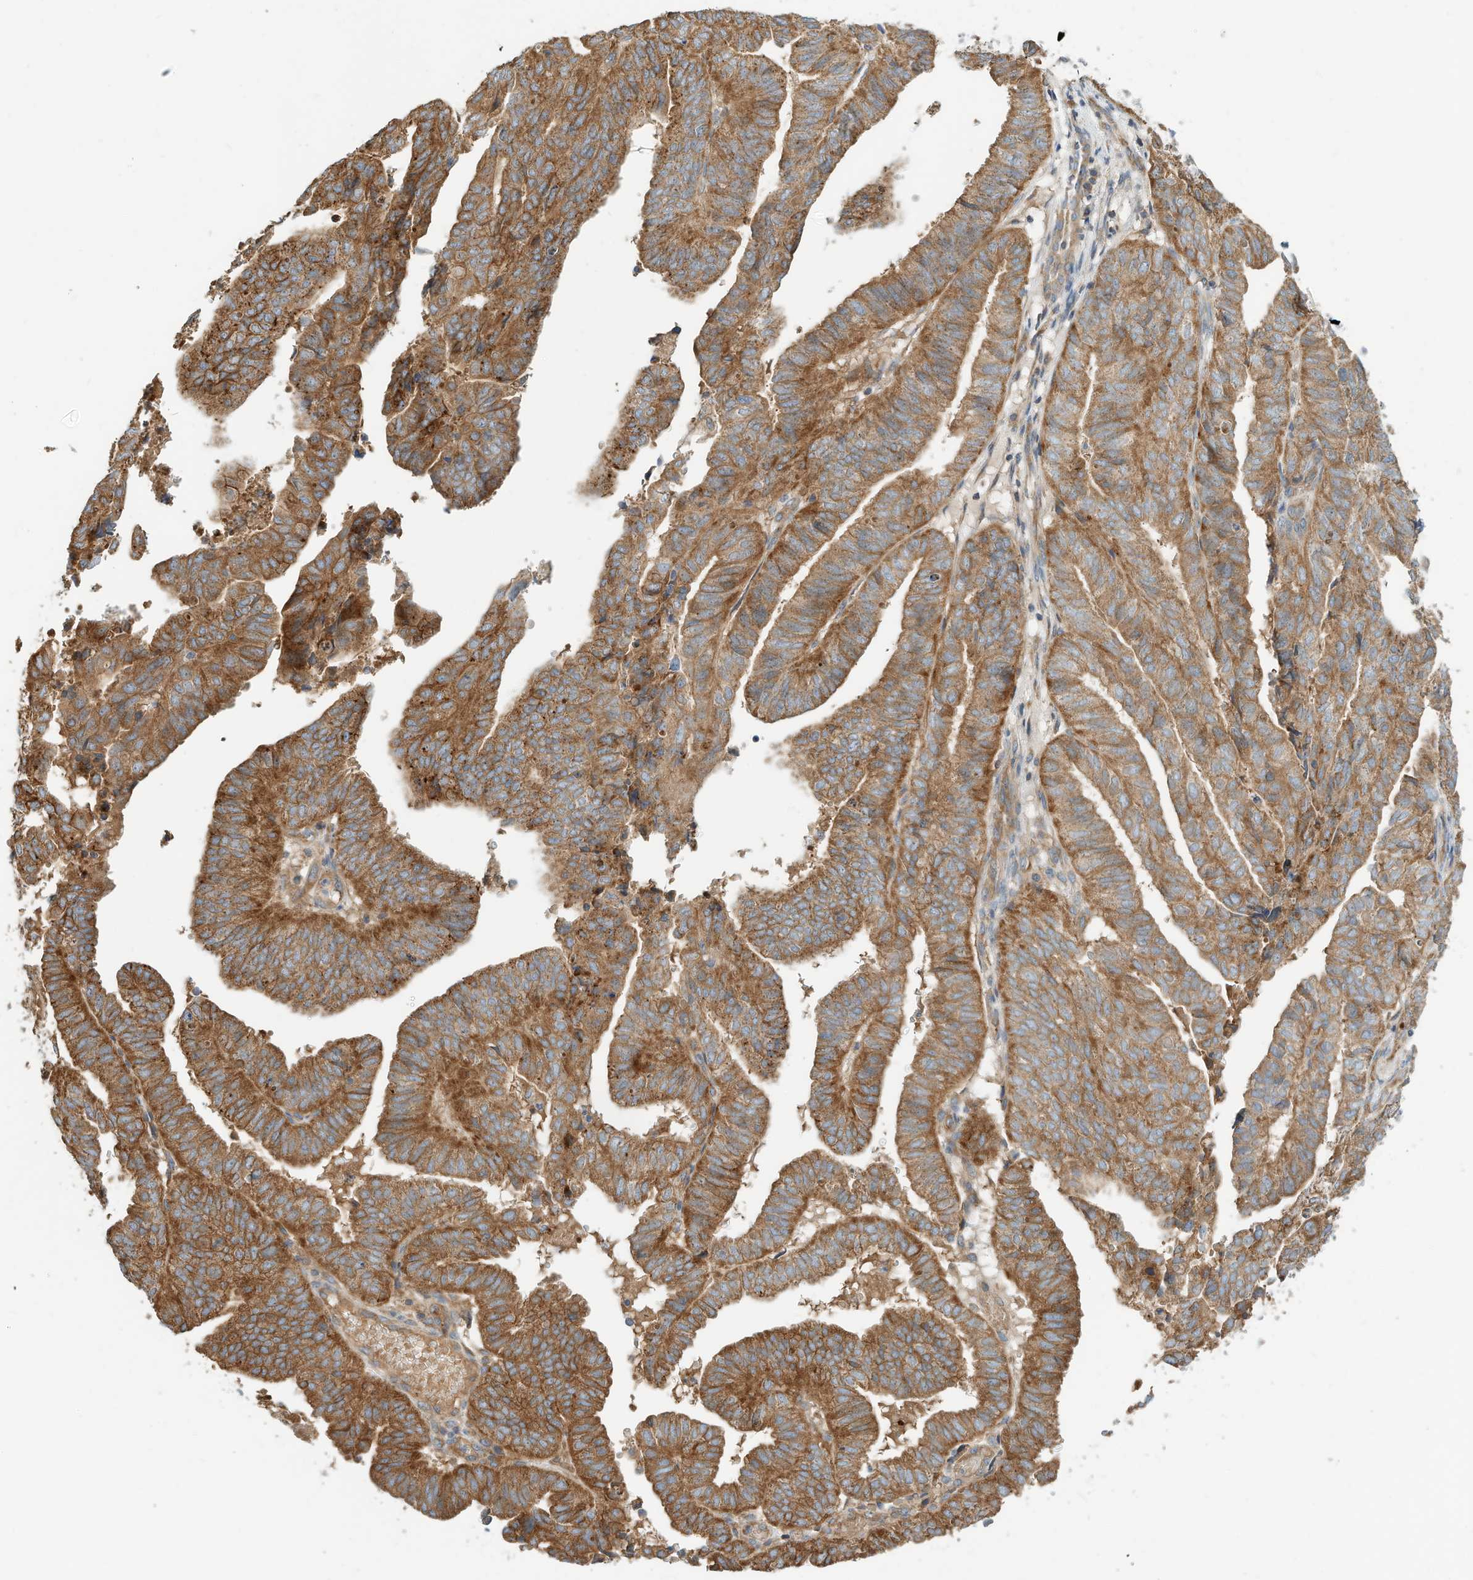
{"staining": {"intensity": "strong", "quantity": ">75%", "location": "cytoplasmic/membranous"}, "tissue": "endometrial cancer", "cell_type": "Tumor cells", "image_type": "cancer", "snomed": [{"axis": "morphology", "description": "Adenocarcinoma, NOS"}, {"axis": "topography", "description": "Uterus"}], "caption": "Endometrial adenocarcinoma stained with a protein marker shows strong staining in tumor cells.", "gene": "CPAMD8", "patient": {"sex": "female", "age": 77}}